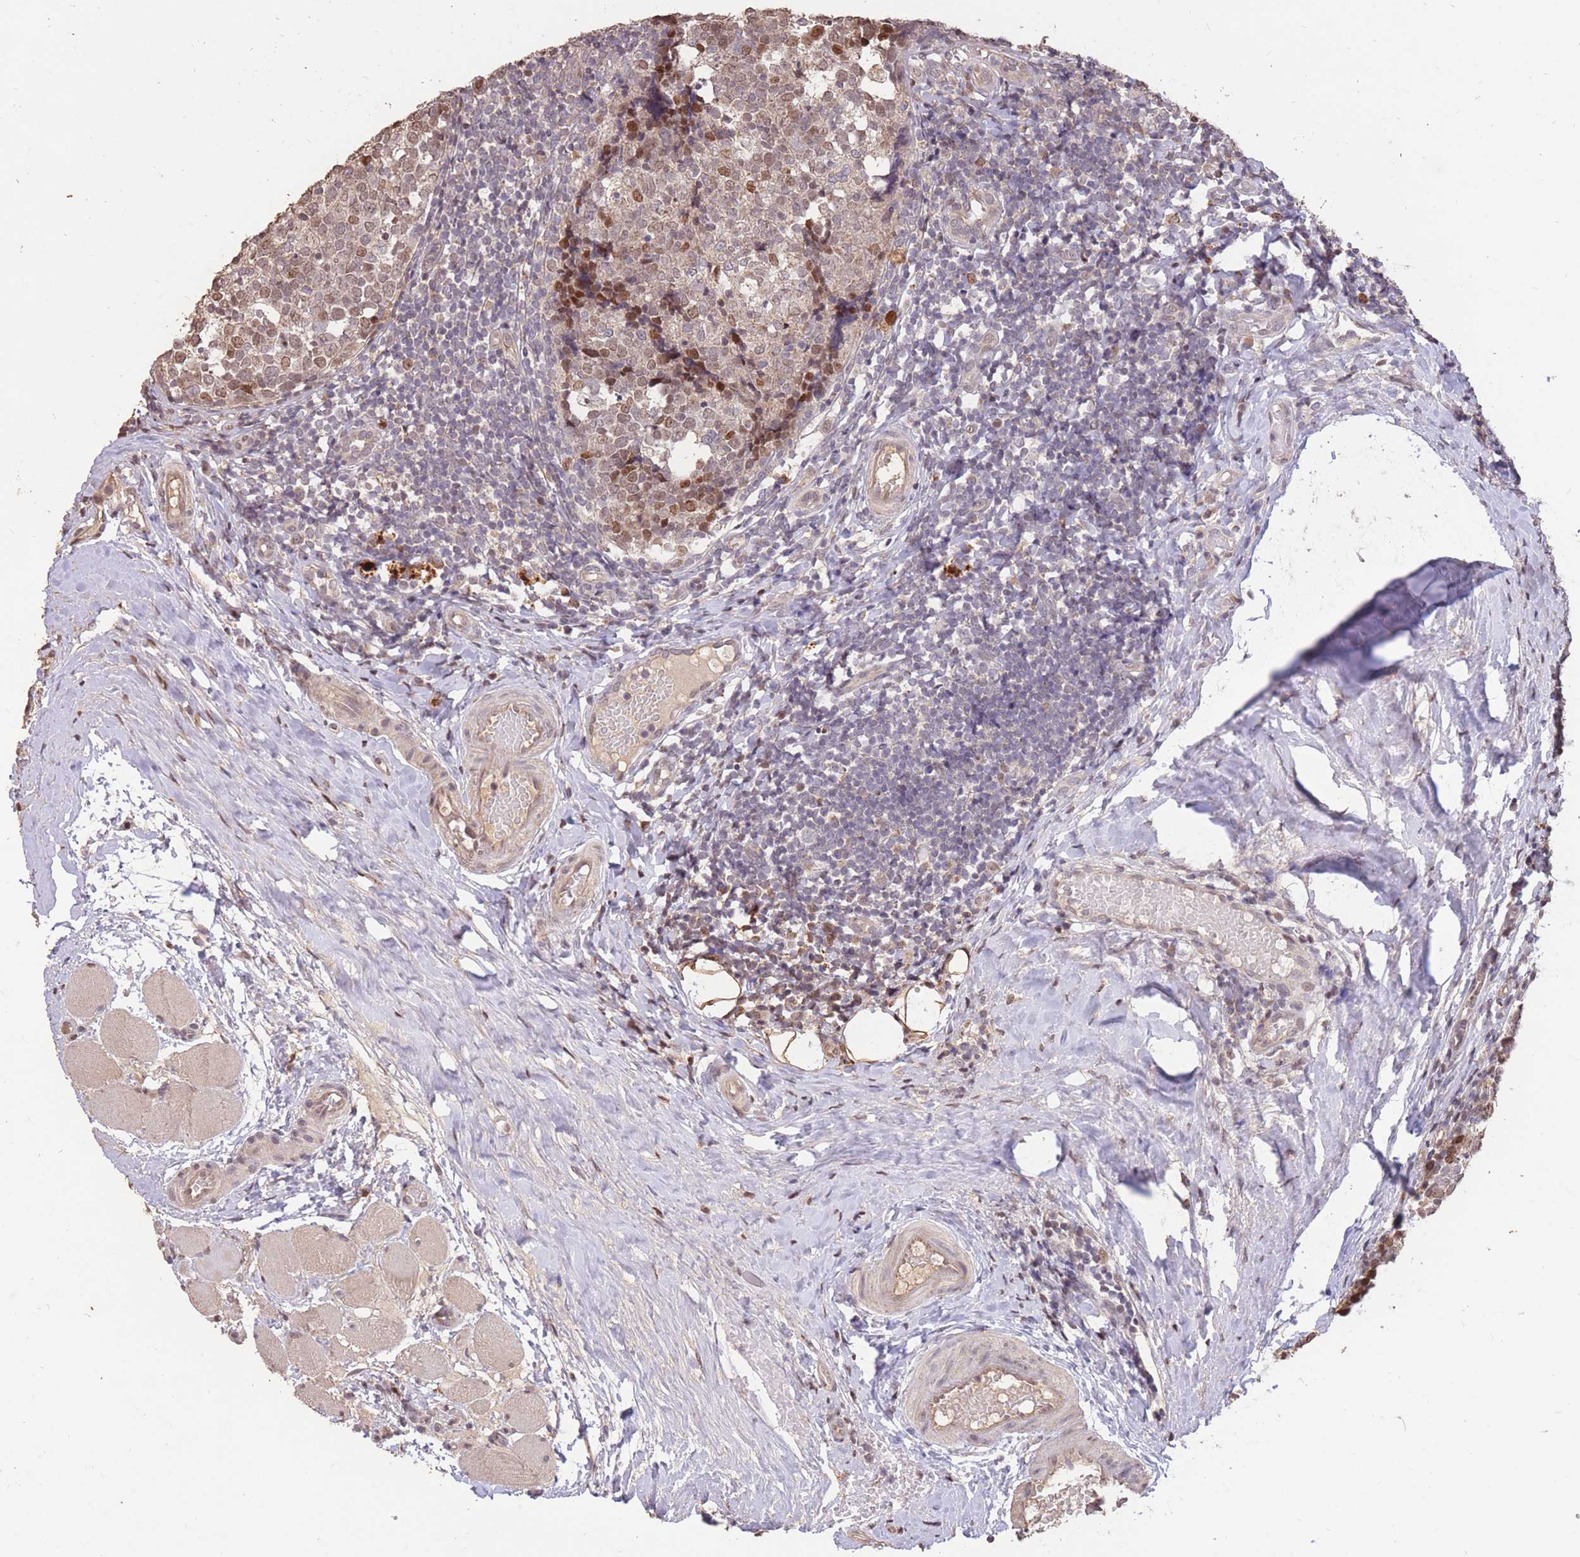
{"staining": {"intensity": "moderate", "quantity": "<25%", "location": "nuclear"}, "tissue": "tonsil", "cell_type": "Germinal center cells", "image_type": "normal", "snomed": [{"axis": "morphology", "description": "Normal tissue, NOS"}, {"axis": "topography", "description": "Tonsil"}], "caption": "This micrograph reveals immunohistochemistry staining of normal tonsil, with low moderate nuclear expression in approximately <25% of germinal center cells.", "gene": "RGS14", "patient": {"sex": "female", "age": 19}}